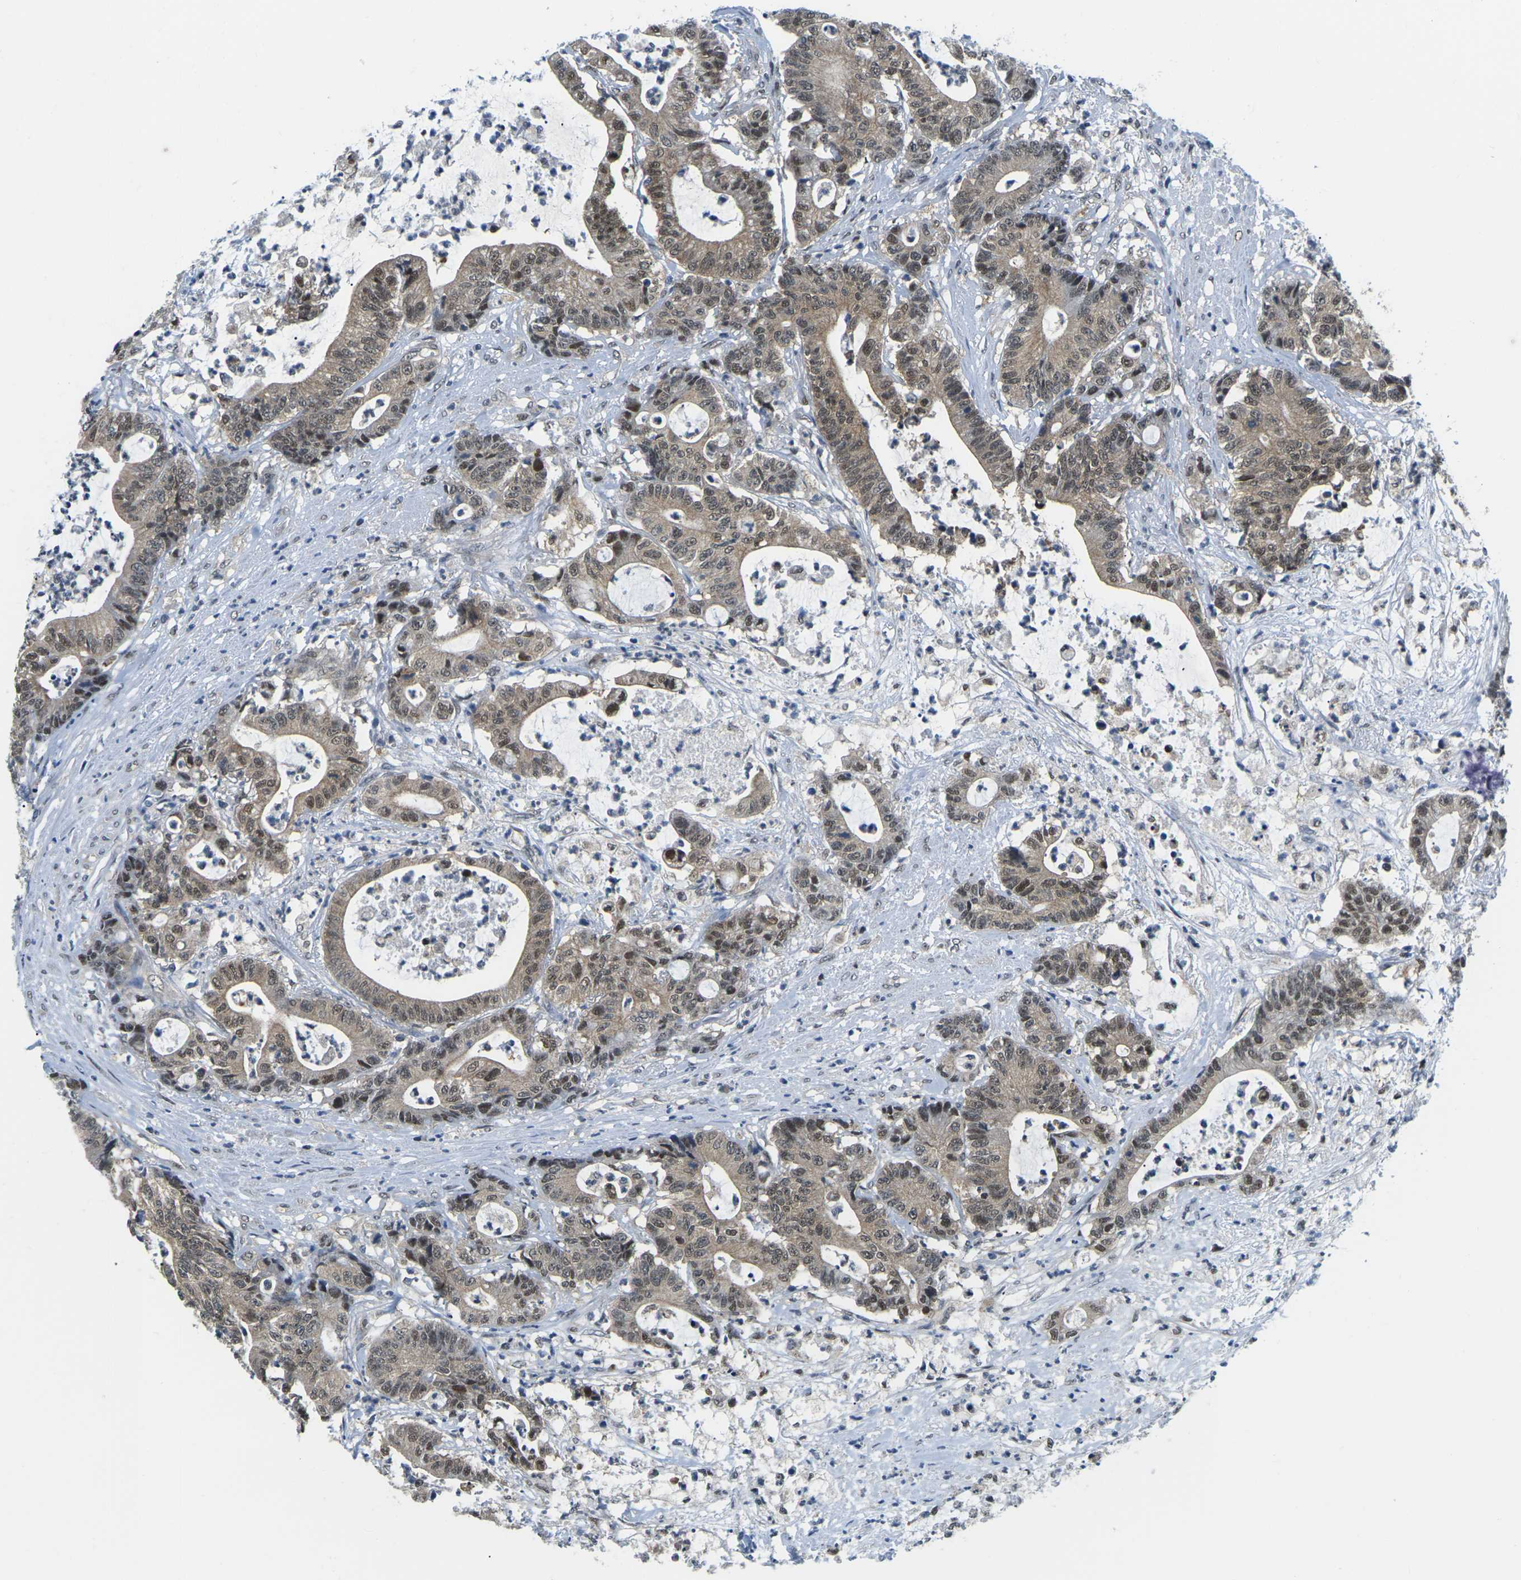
{"staining": {"intensity": "moderate", "quantity": ">75%", "location": "cytoplasmic/membranous,nuclear"}, "tissue": "colorectal cancer", "cell_type": "Tumor cells", "image_type": "cancer", "snomed": [{"axis": "morphology", "description": "Adenocarcinoma, NOS"}, {"axis": "topography", "description": "Colon"}], "caption": "Protein staining displays moderate cytoplasmic/membranous and nuclear expression in approximately >75% of tumor cells in colorectal cancer. The staining was performed using DAB to visualize the protein expression in brown, while the nuclei were stained in blue with hematoxylin (Magnification: 20x).", "gene": "UBA7", "patient": {"sex": "female", "age": 84}}